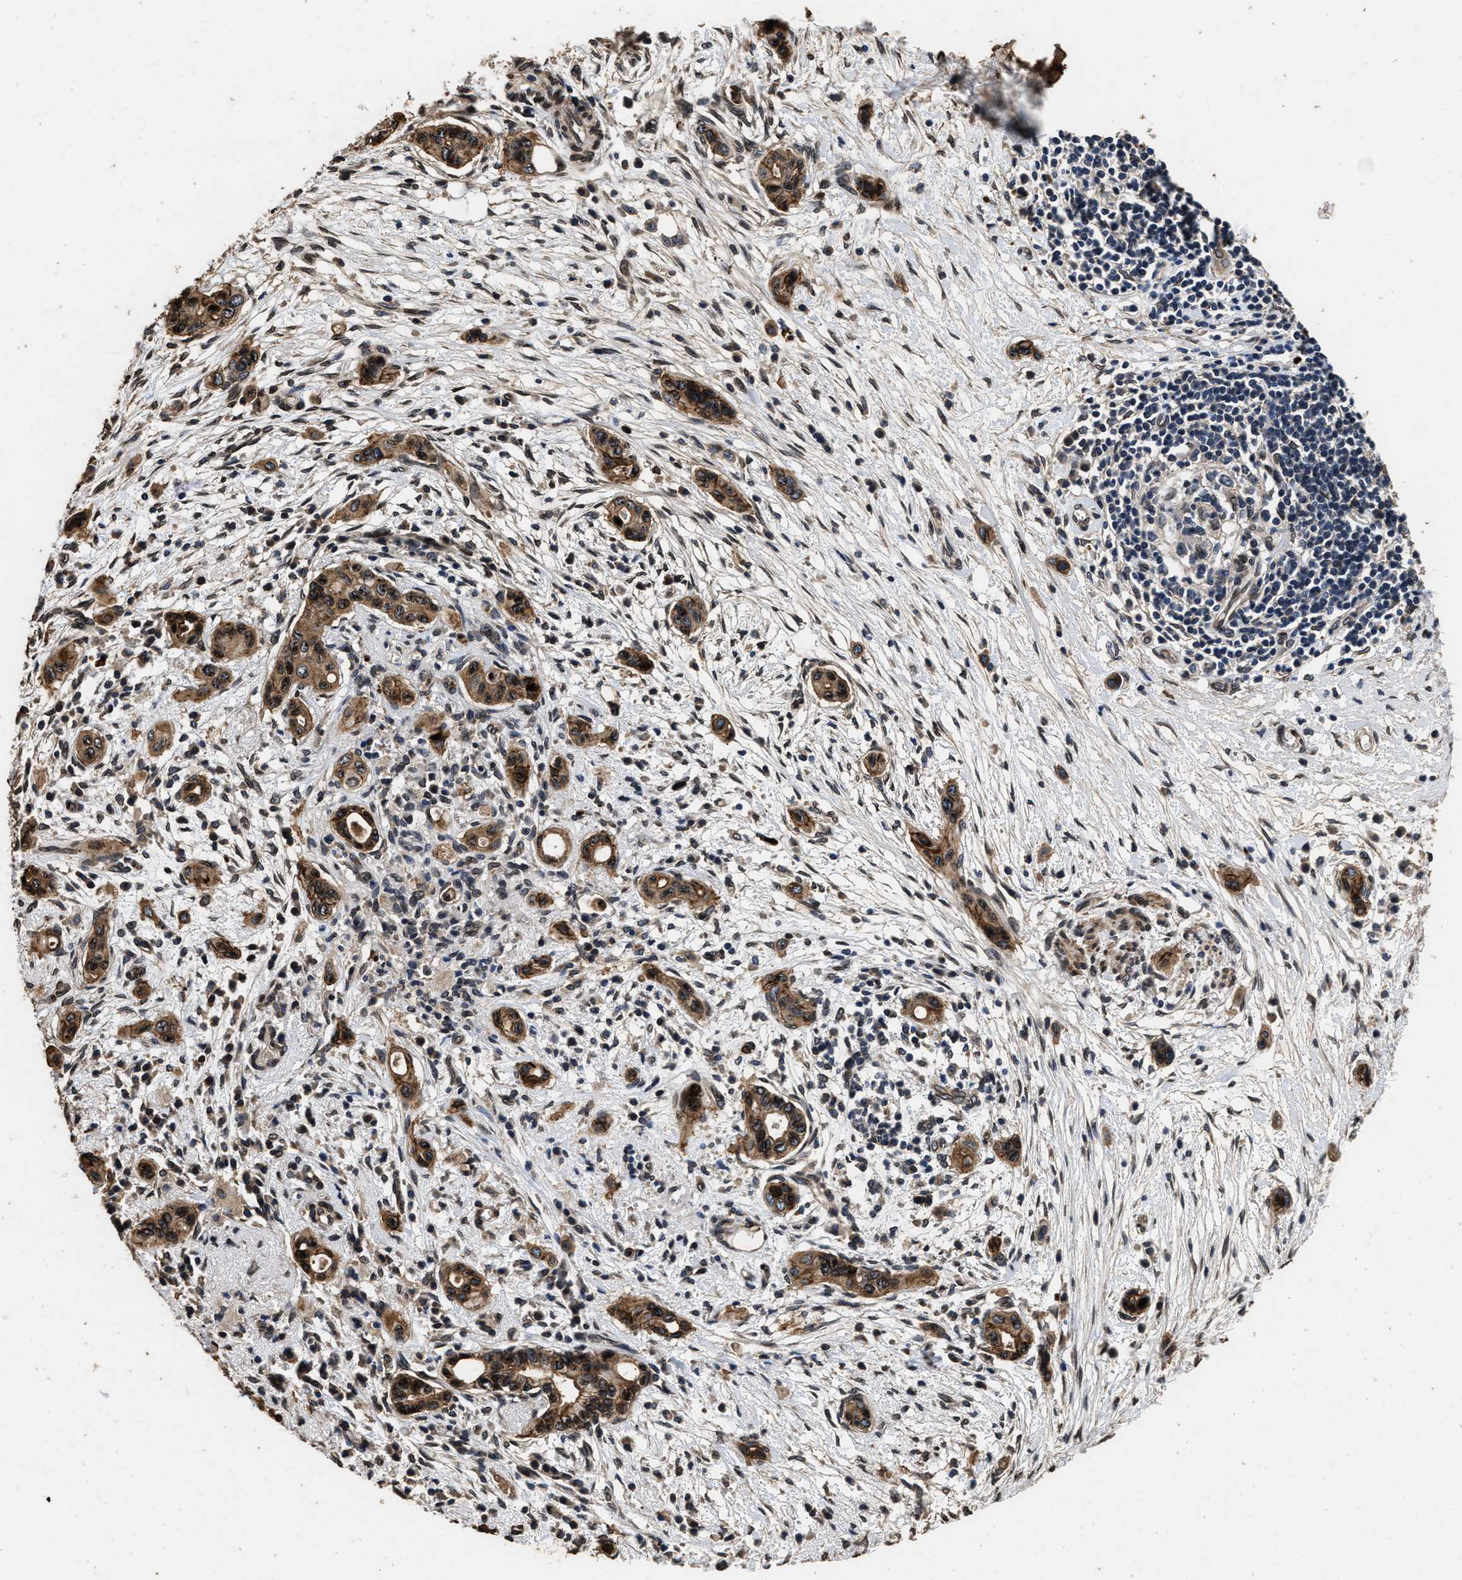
{"staining": {"intensity": "moderate", "quantity": ">75%", "location": "cytoplasmic/membranous,nuclear"}, "tissue": "pancreatic cancer", "cell_type": "Tumor cells", "image_type": "cancer", "snomed": [{"axis": "morphology", "description": "Adenocarcinoma, NOS"}, {"axis": "topography", "description": "Pancreas"}], "caption": "Immunohistochemistry (DAB) staining of pancreatic cancer (adenocarcinoma) demonstrates moderate cytoplasmic/membranous and nuclear protein staining in approximately >75% of tumor cells. (brown staining indicates protein expression, while blue staining denotes nuclei).", "gene": "ACCS", "patient": {"sex": "male", "age": 59}}